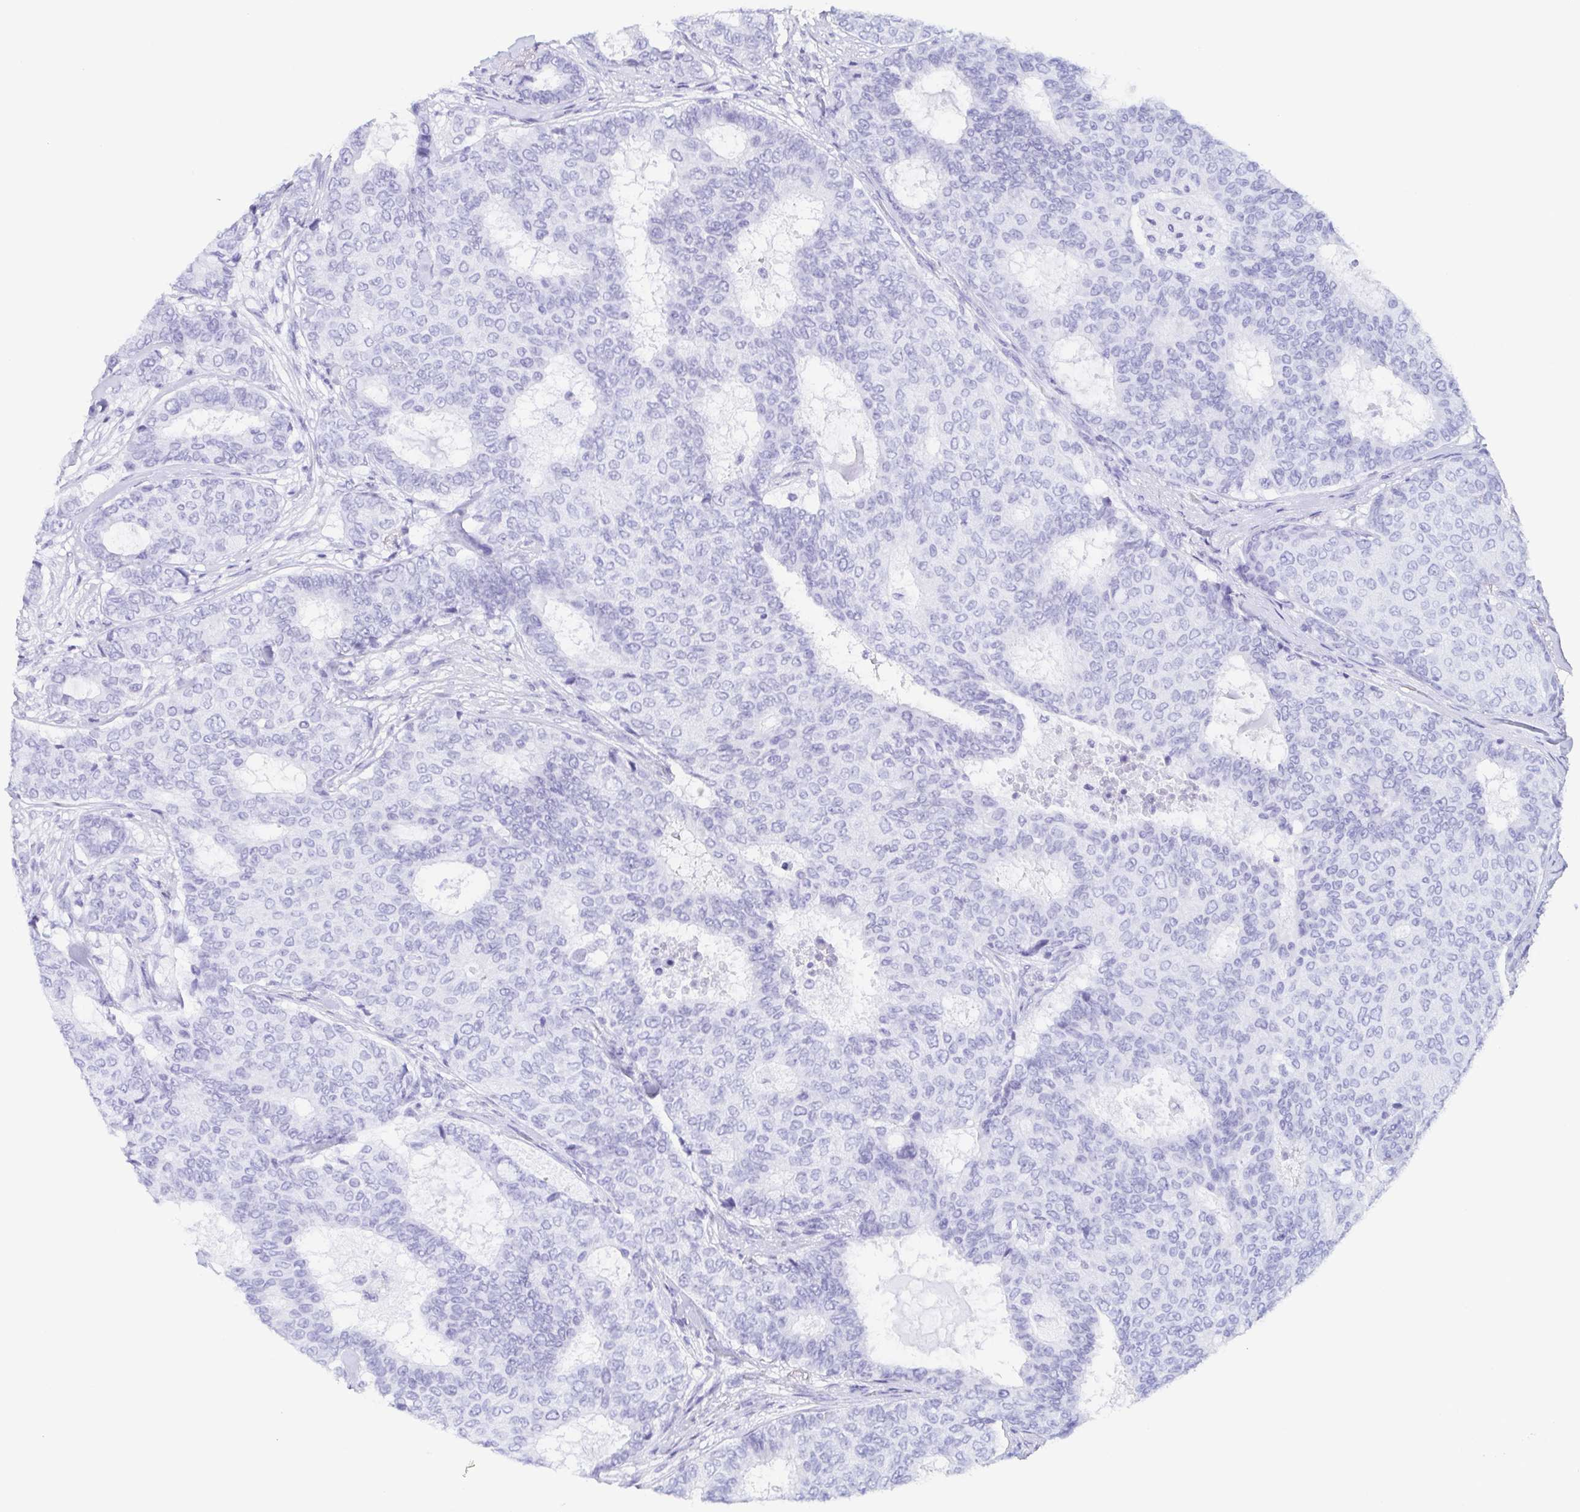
{"staining": {"intensity": "negative", "quantity": "none", "location": "none"}, "tissue": "breast cancer", "cell_type": "Tumor cells", "image_type": "cancer", "snomed": [{"axis": "morphology", "description": "Duct carcinoma"}, {"axis": "topography", "description": "Breast"}], "caption": "This histopathology image is of breast cancer (intraductal carcinoma) stained with IHC to label a protein in brown with the nuclei are counter-stained blue. There is no staining in tumor cells. (Stains: DAB IHC with hematoxylin counter stain, Microscopy: brightfield microscopy at high magnification).", "gene": "BPIFA2", "patient": {"sex": "female", "age": 75}}